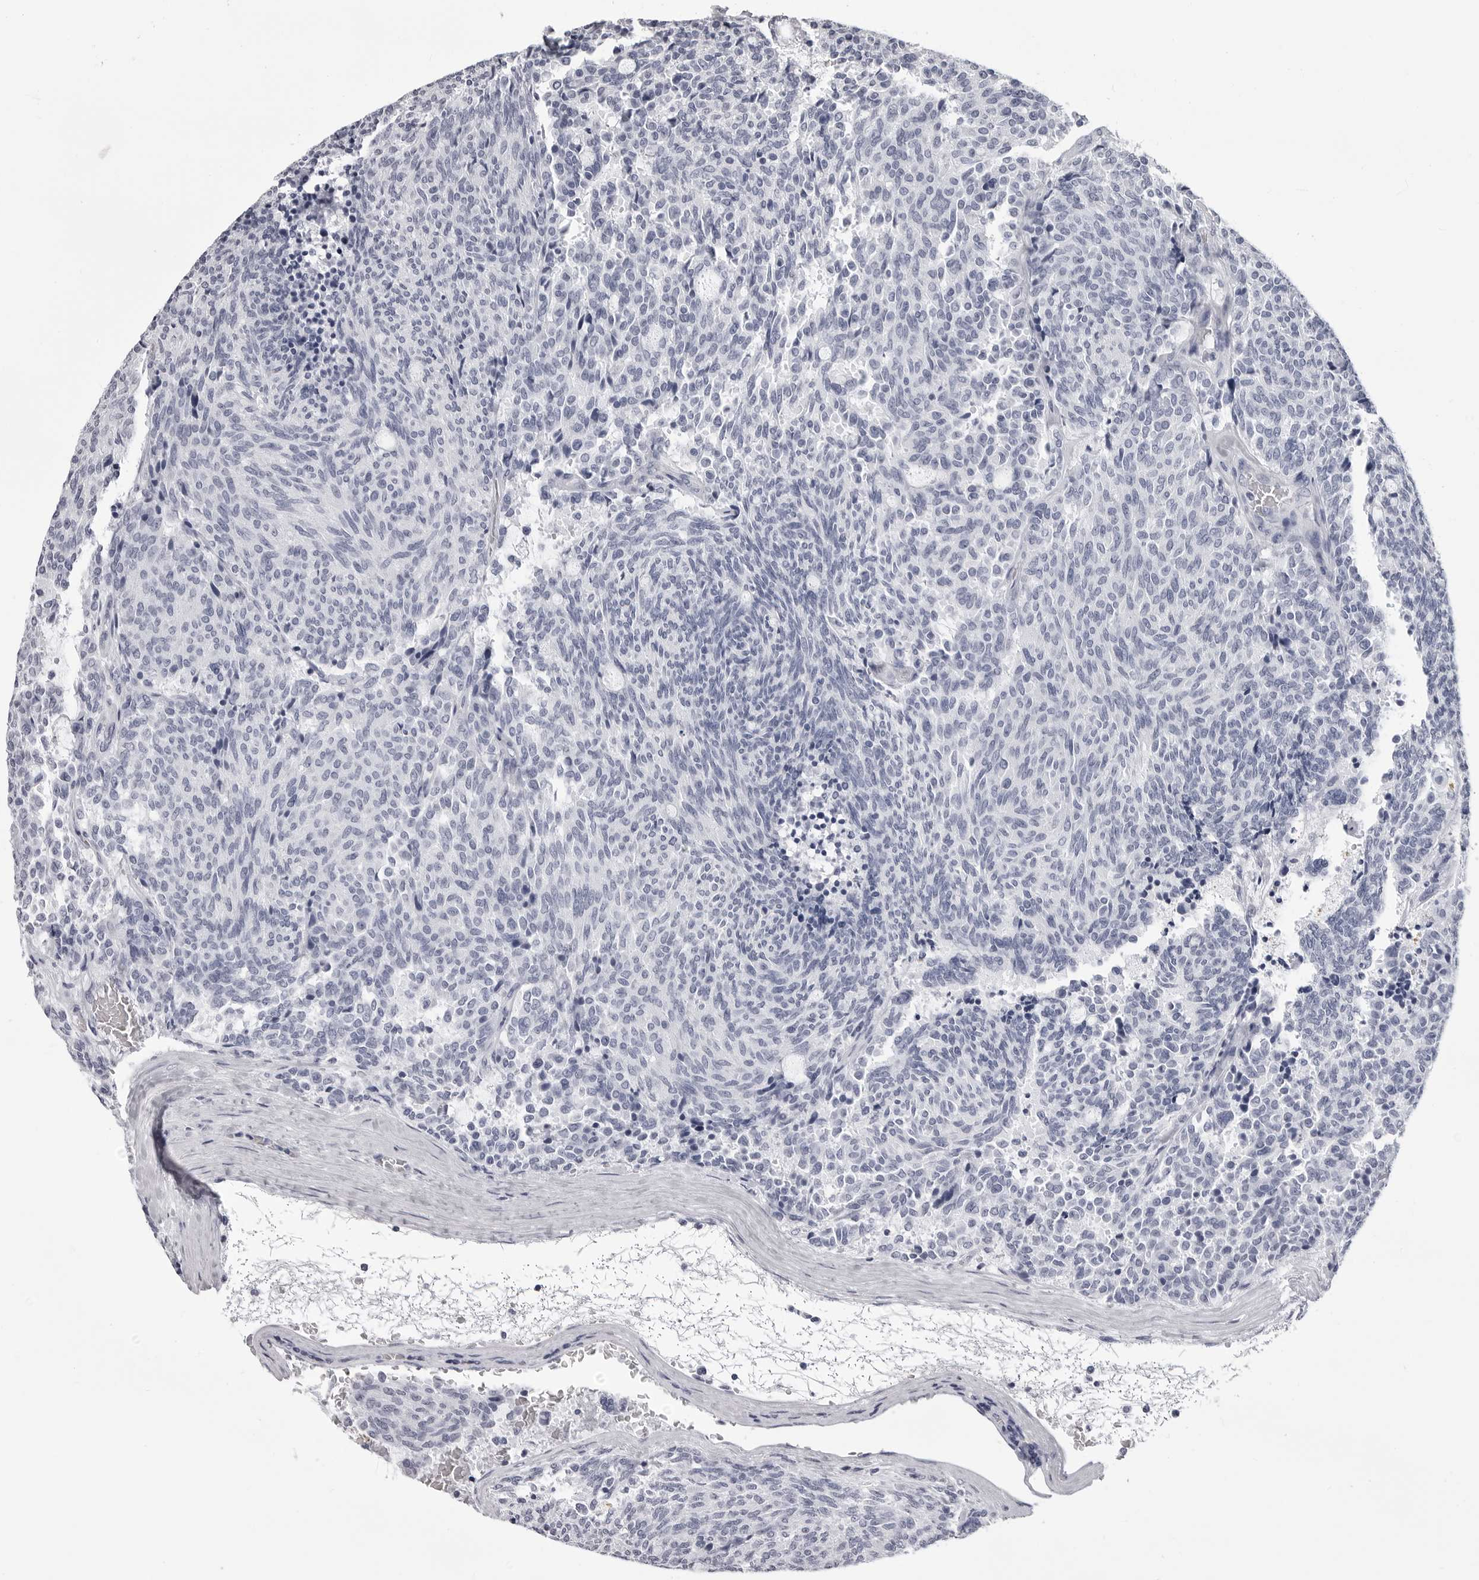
{"staining": {"intensity": "negative", "quantity": "none", "location": "none"}, "tissue": "carcinoid", "cell_type": "Tumor cells", "image_type": "cancer", "snomed": [{"axis": "morphology", "description": "Carcinoid, malignant, NOS"}, {"axis": "topography", "description": "Pancreas"}], "caption": "Immunohistochemistry photomicrograph of carcinoid stained for a protein (brown), which demonstrates no positivity in tumor cells. (DAB (3,3'-diaminobenzidine) IHC, high magnification).", "gene": "LGALS4", "patient": {"sex": "female", "age": 54}}